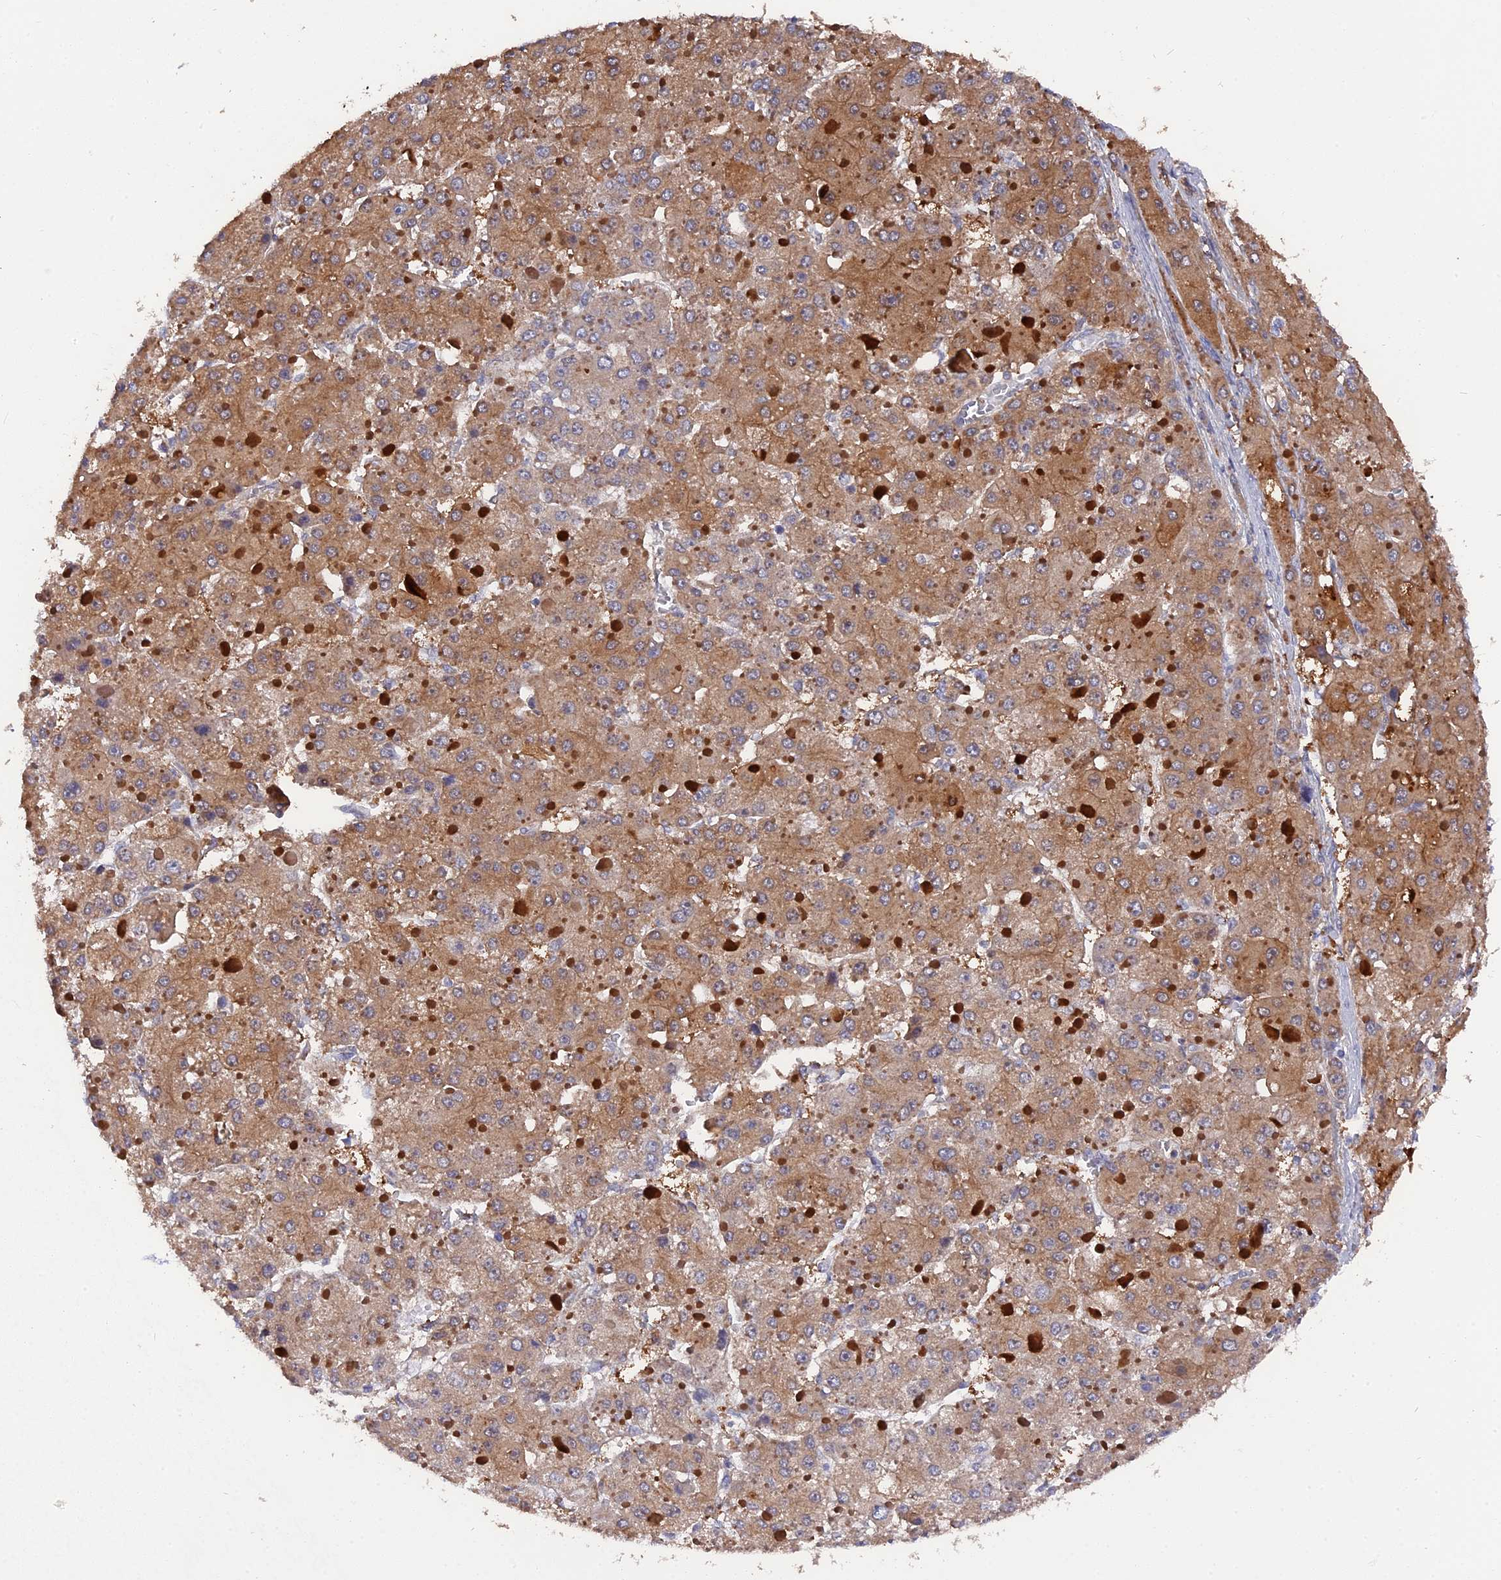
{"staining": {"intensity": "moderate", "quantity": ">75%", "location": "cytoplasmic/membranous"}, "tissue": "liver cancer", "cell_type": "Tumor cells", "image_type": "cancer", "snomed": [{"axis": "morphology", "description": "Carcinoma, Hepatocellular, NOS"}, {"axis": "topography", "description": "Liver"}], "caption": "Immunohistochemistry of liver cancer displays medium levels of moderate cytoplasmic/membranous staining in about >75% of tumor cells.", "gene": "ZCCHC2", "patient": {"sex": "female", "age": 73}}